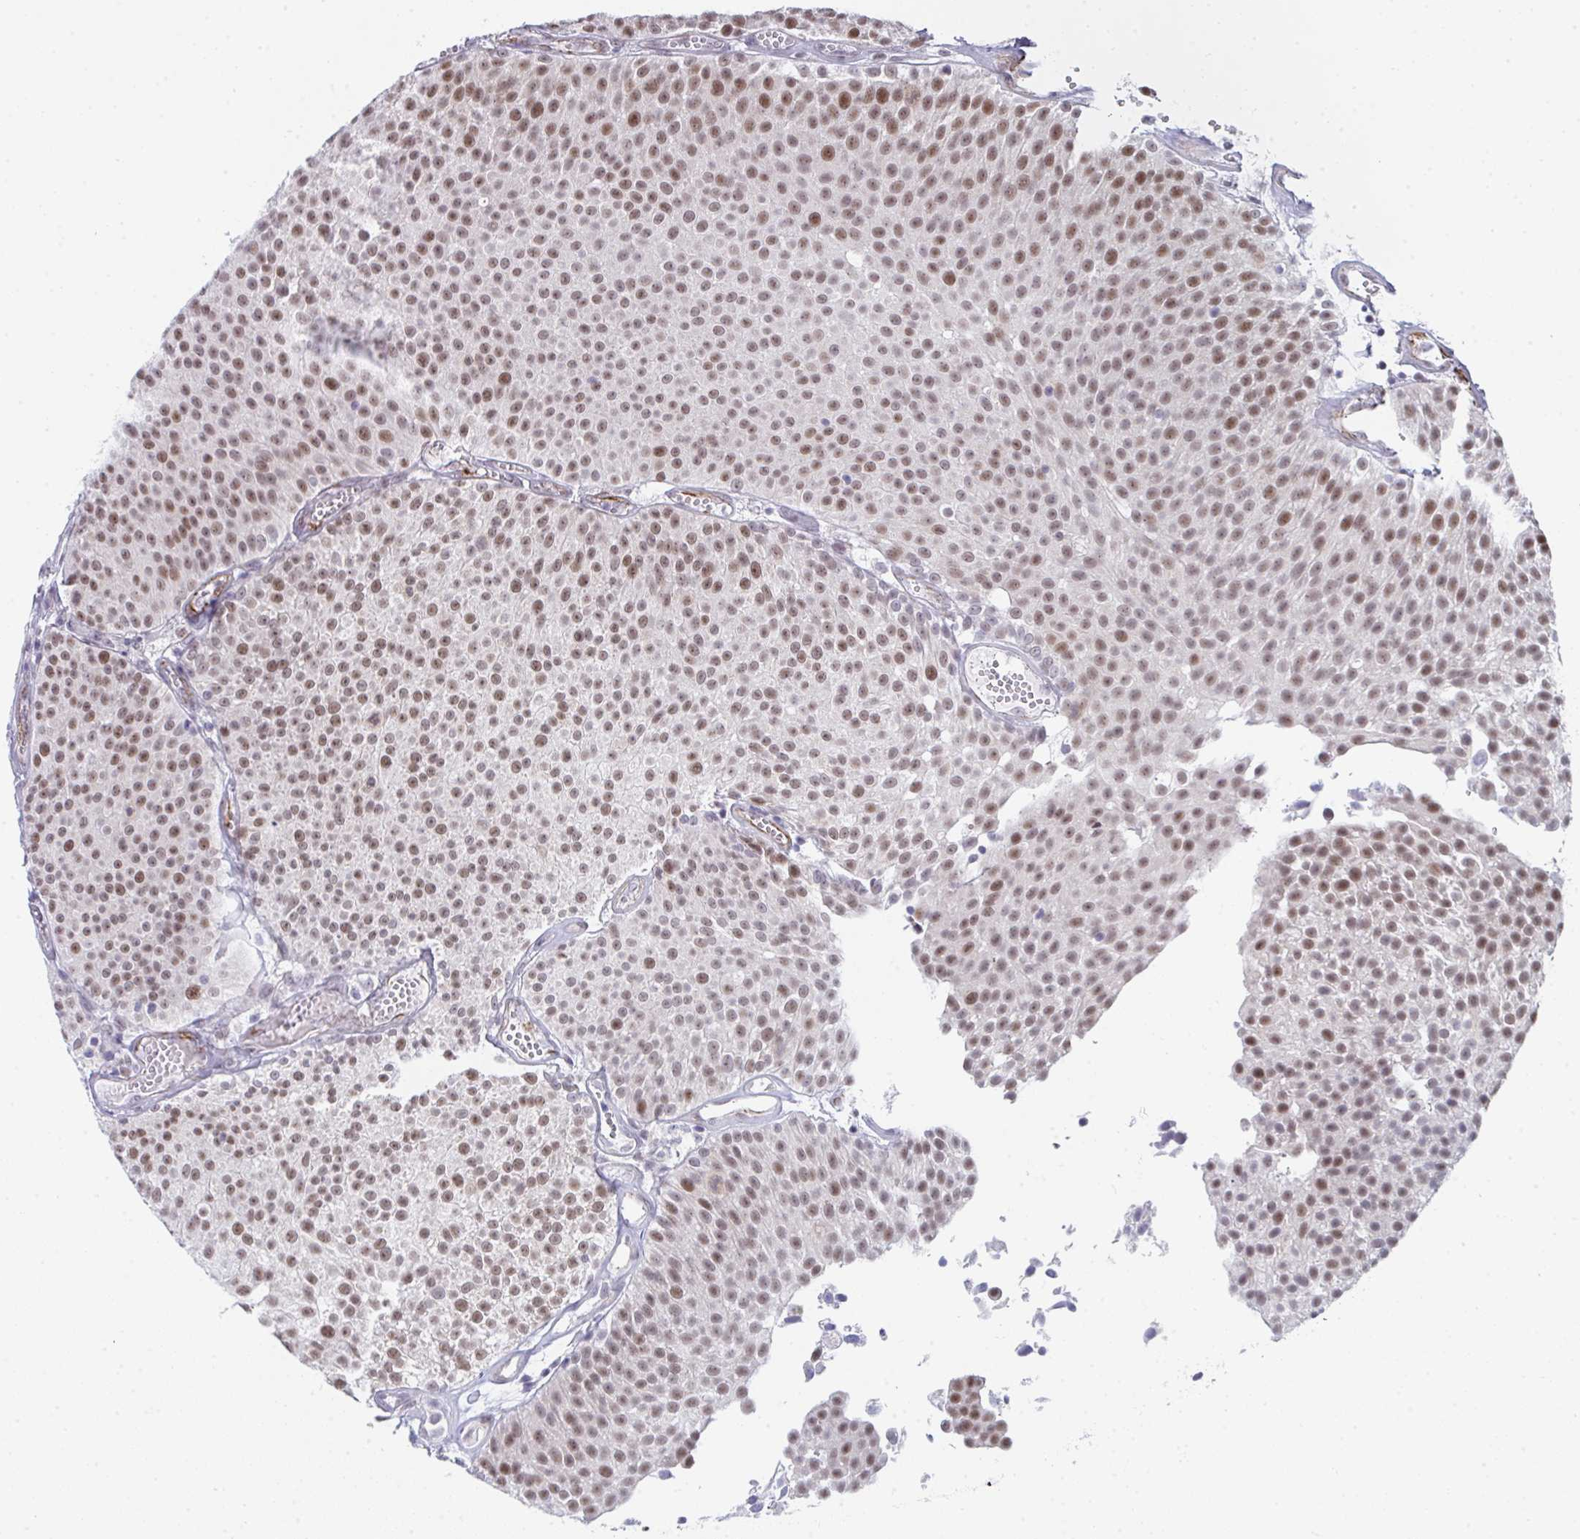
{"staining": {"intensity": "weak", "quantity": ">75%", "location": "nuclear"}, "tissue": "urothelial cancer", "cell_type": "Tumor cells", "image_type": "cancer", "snomed": [{"axis": "morphology", "description": "Urothelial carcinoma, Low grade"}, {"axis": "topography", "description": "Urinary bladder"}], "caption": "The photomicrograph exhibits a brown stain indicating the presence of a protein in the nuclear of tumor cells in urothelial cancer. (DAB IHC with brightfield microscopy, high magnification).", "gene": "GINS2", "patient": {"sex": "female", "age": 79}}